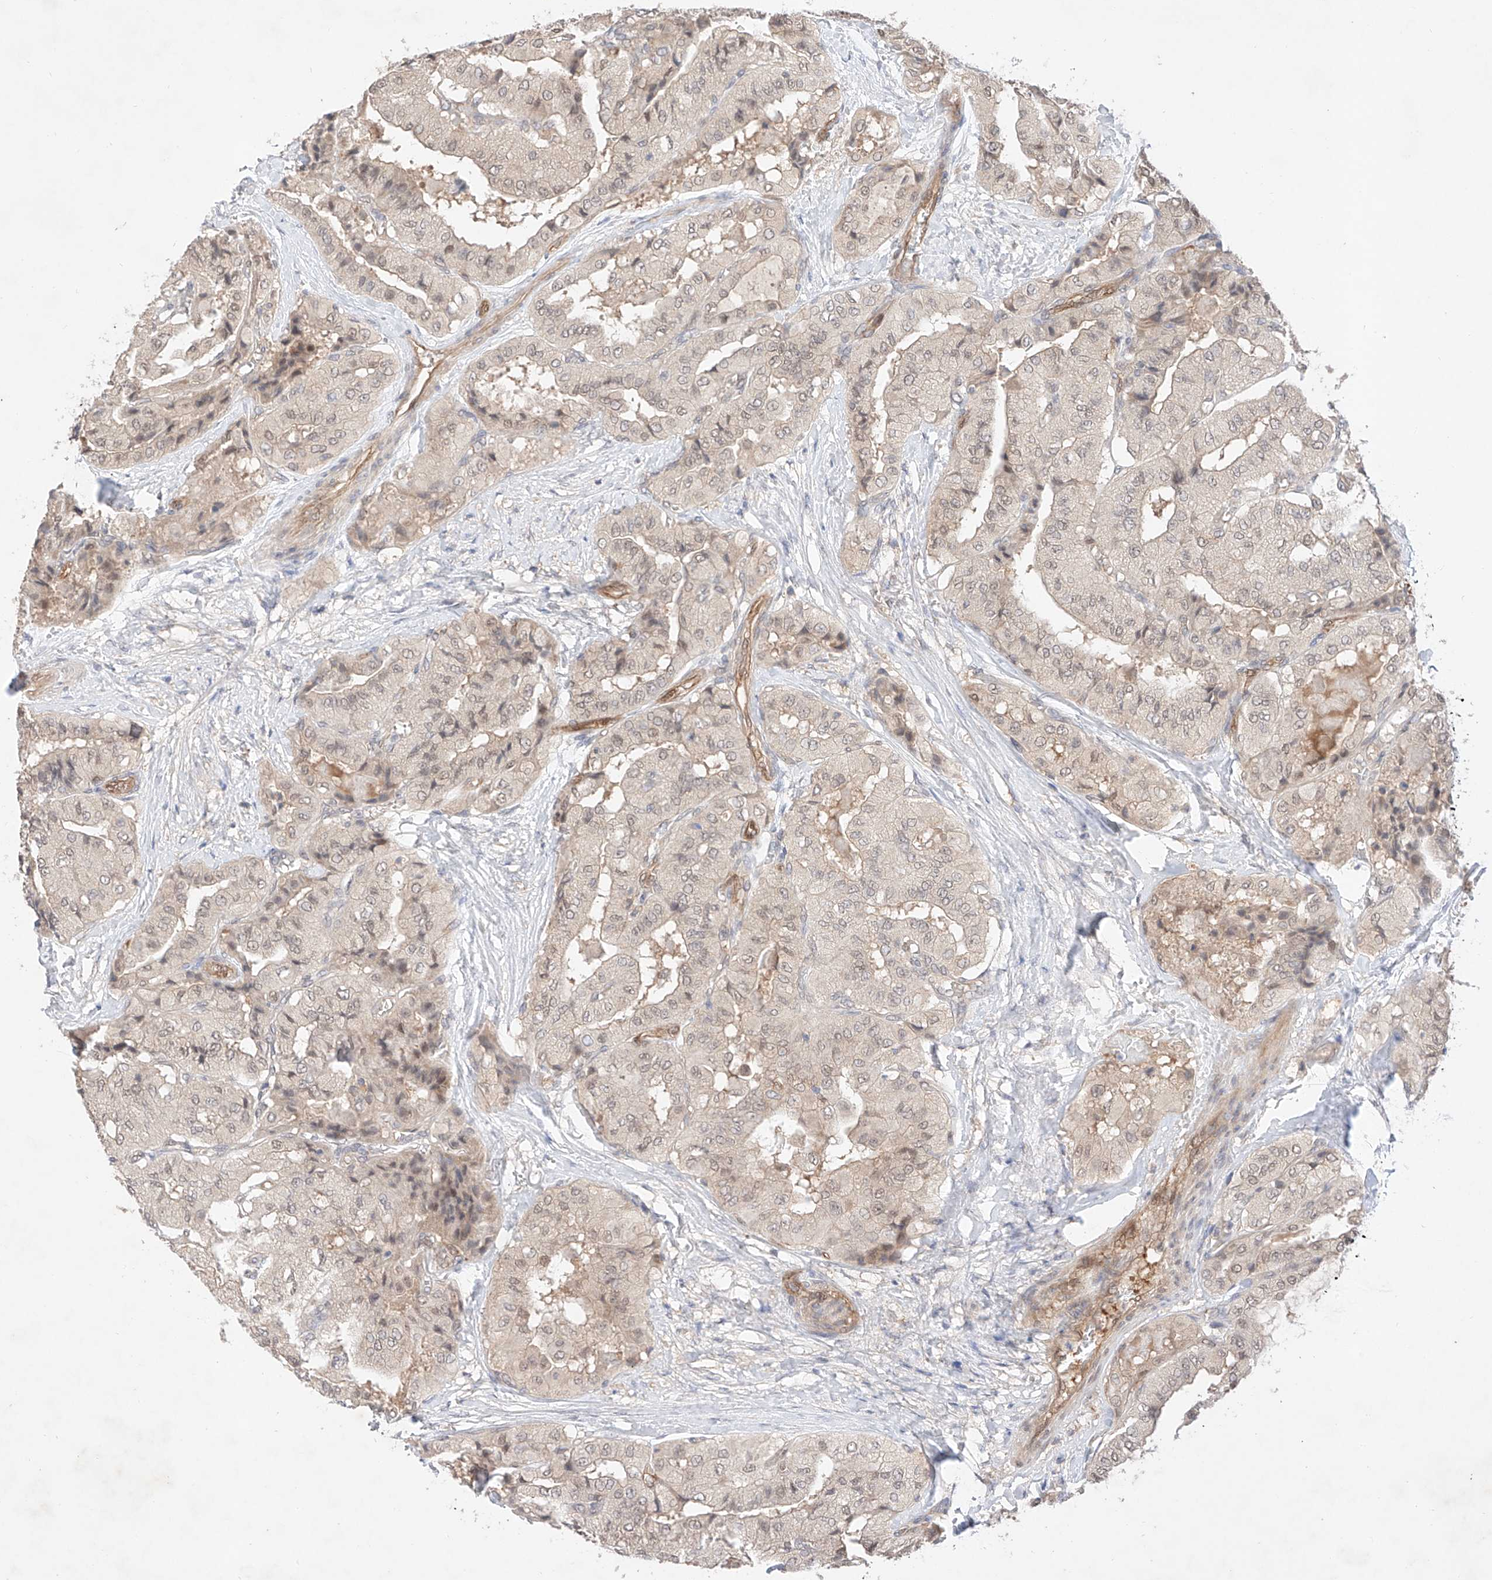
{"staining": {"intensity": "weak", "quantity": "<25%", "location": "cytoplasmic/membranous"}, "tissue": "thyroid cancer", "cell_type": "Tumor cells", "image_type": "cancer", "snomed": [{"axis": "morphology", "description": "Papillary adenocarcinoma, NOS"}, {"axis": "topography", "description": "Thyroid gland"}], "caption": "Immunohistochemistry photomicrograph of thyroid papillary adenocarcinoma stained for a protein (brown), which exhibits no expression in tumor cells.", "gene": "ZNF124", "patient": {"sex": "female", "age": 59}}